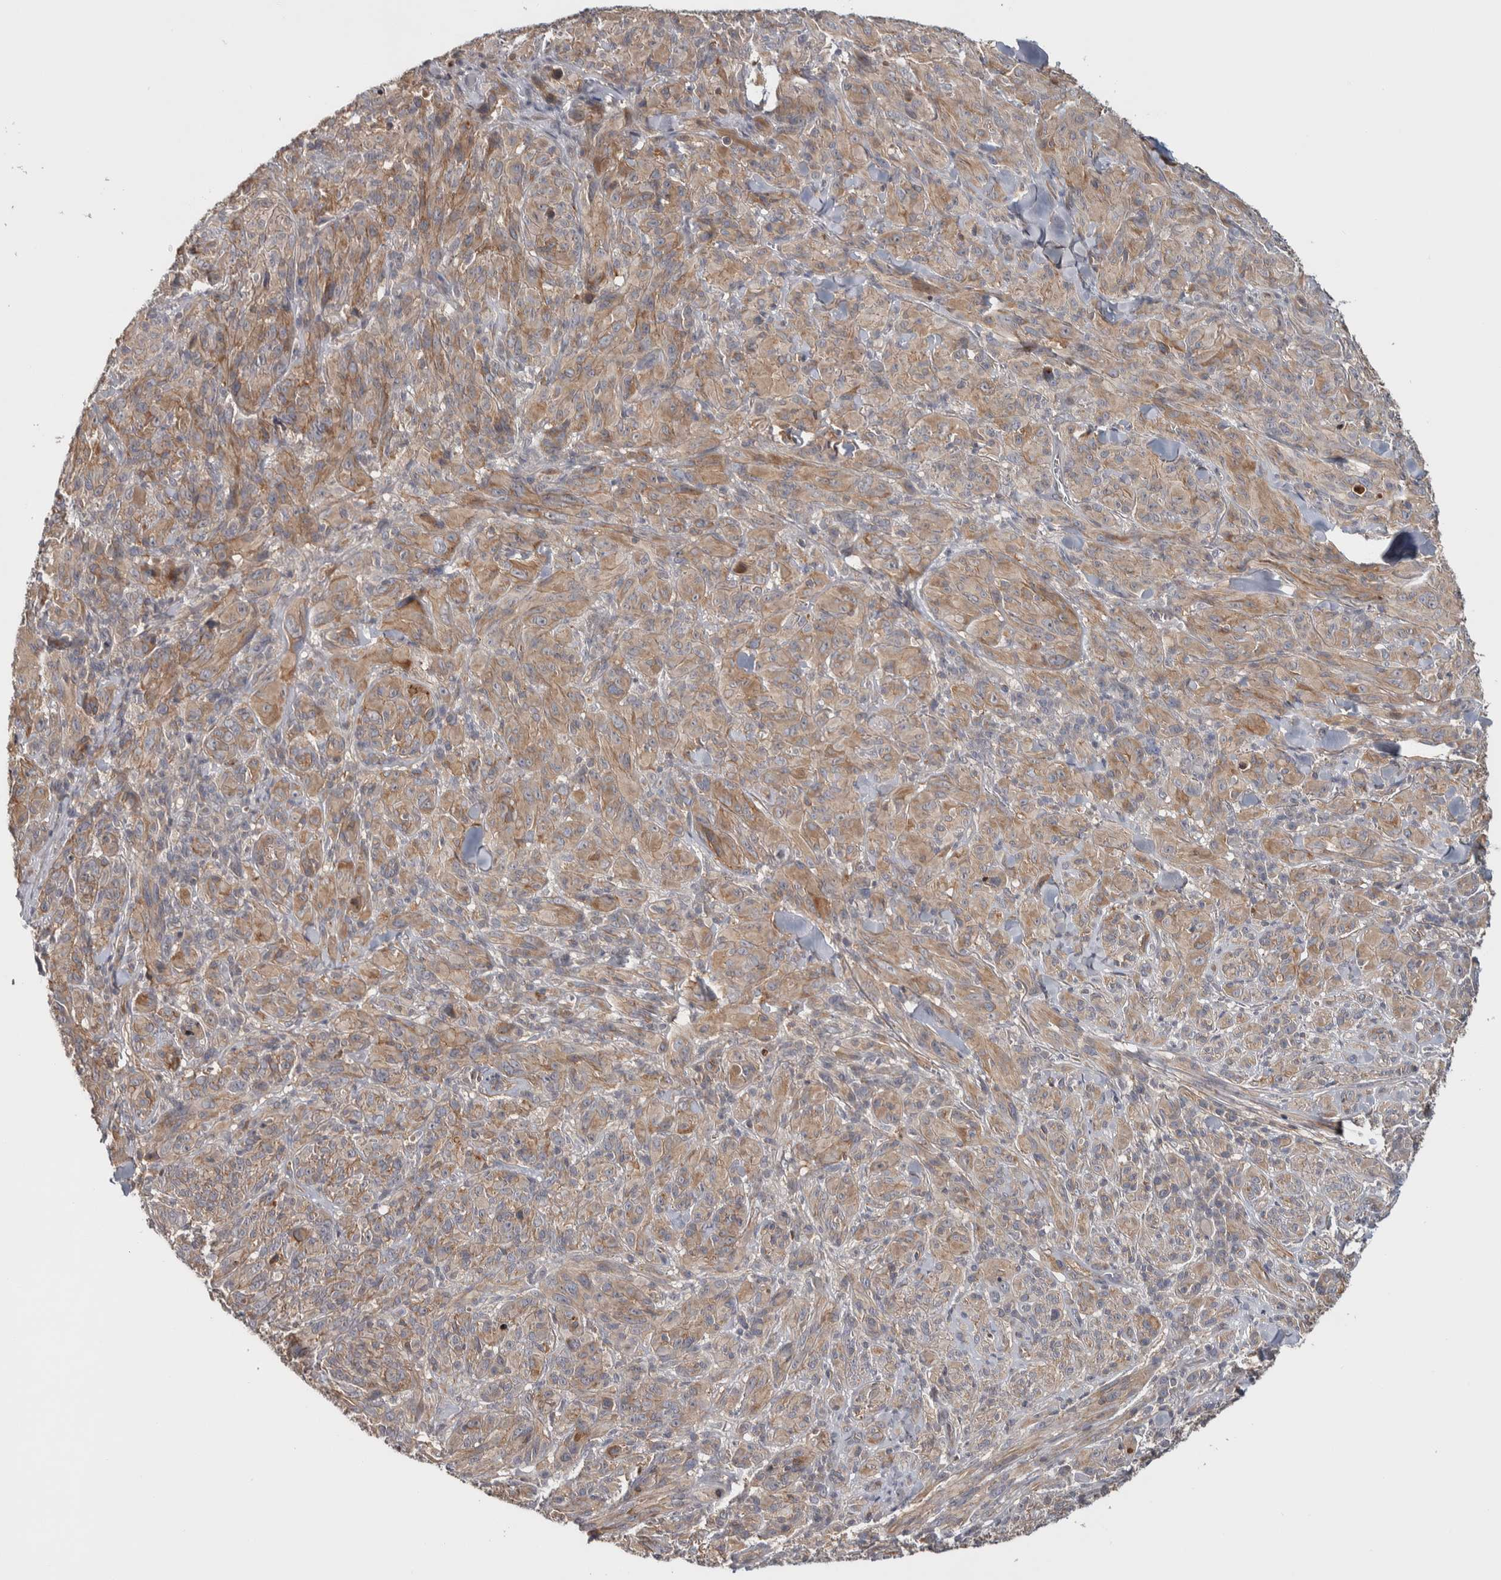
{"staining": {"intensity": "weak", "quantity": "25%-75%", "location": "cytoplasmic/membranous"}, "tissue": "melanoma", "cell_type": "Tumor cells", "image_type": "cancer", "snomed": [{"axis": "morphology", "description": "Malignant melanoma, NOS"}, {"axis": "topography", "description": "Skin of head"}], "caption": "Approximately 25%-75% of tumor cells in malignant melanoma exhibit weak cytoplasmic/membranous protein staining as visualized by brown immunohistochemical staining.", "gene": "CHMP4C", "patient": {"sex": "male", "age": 96}}